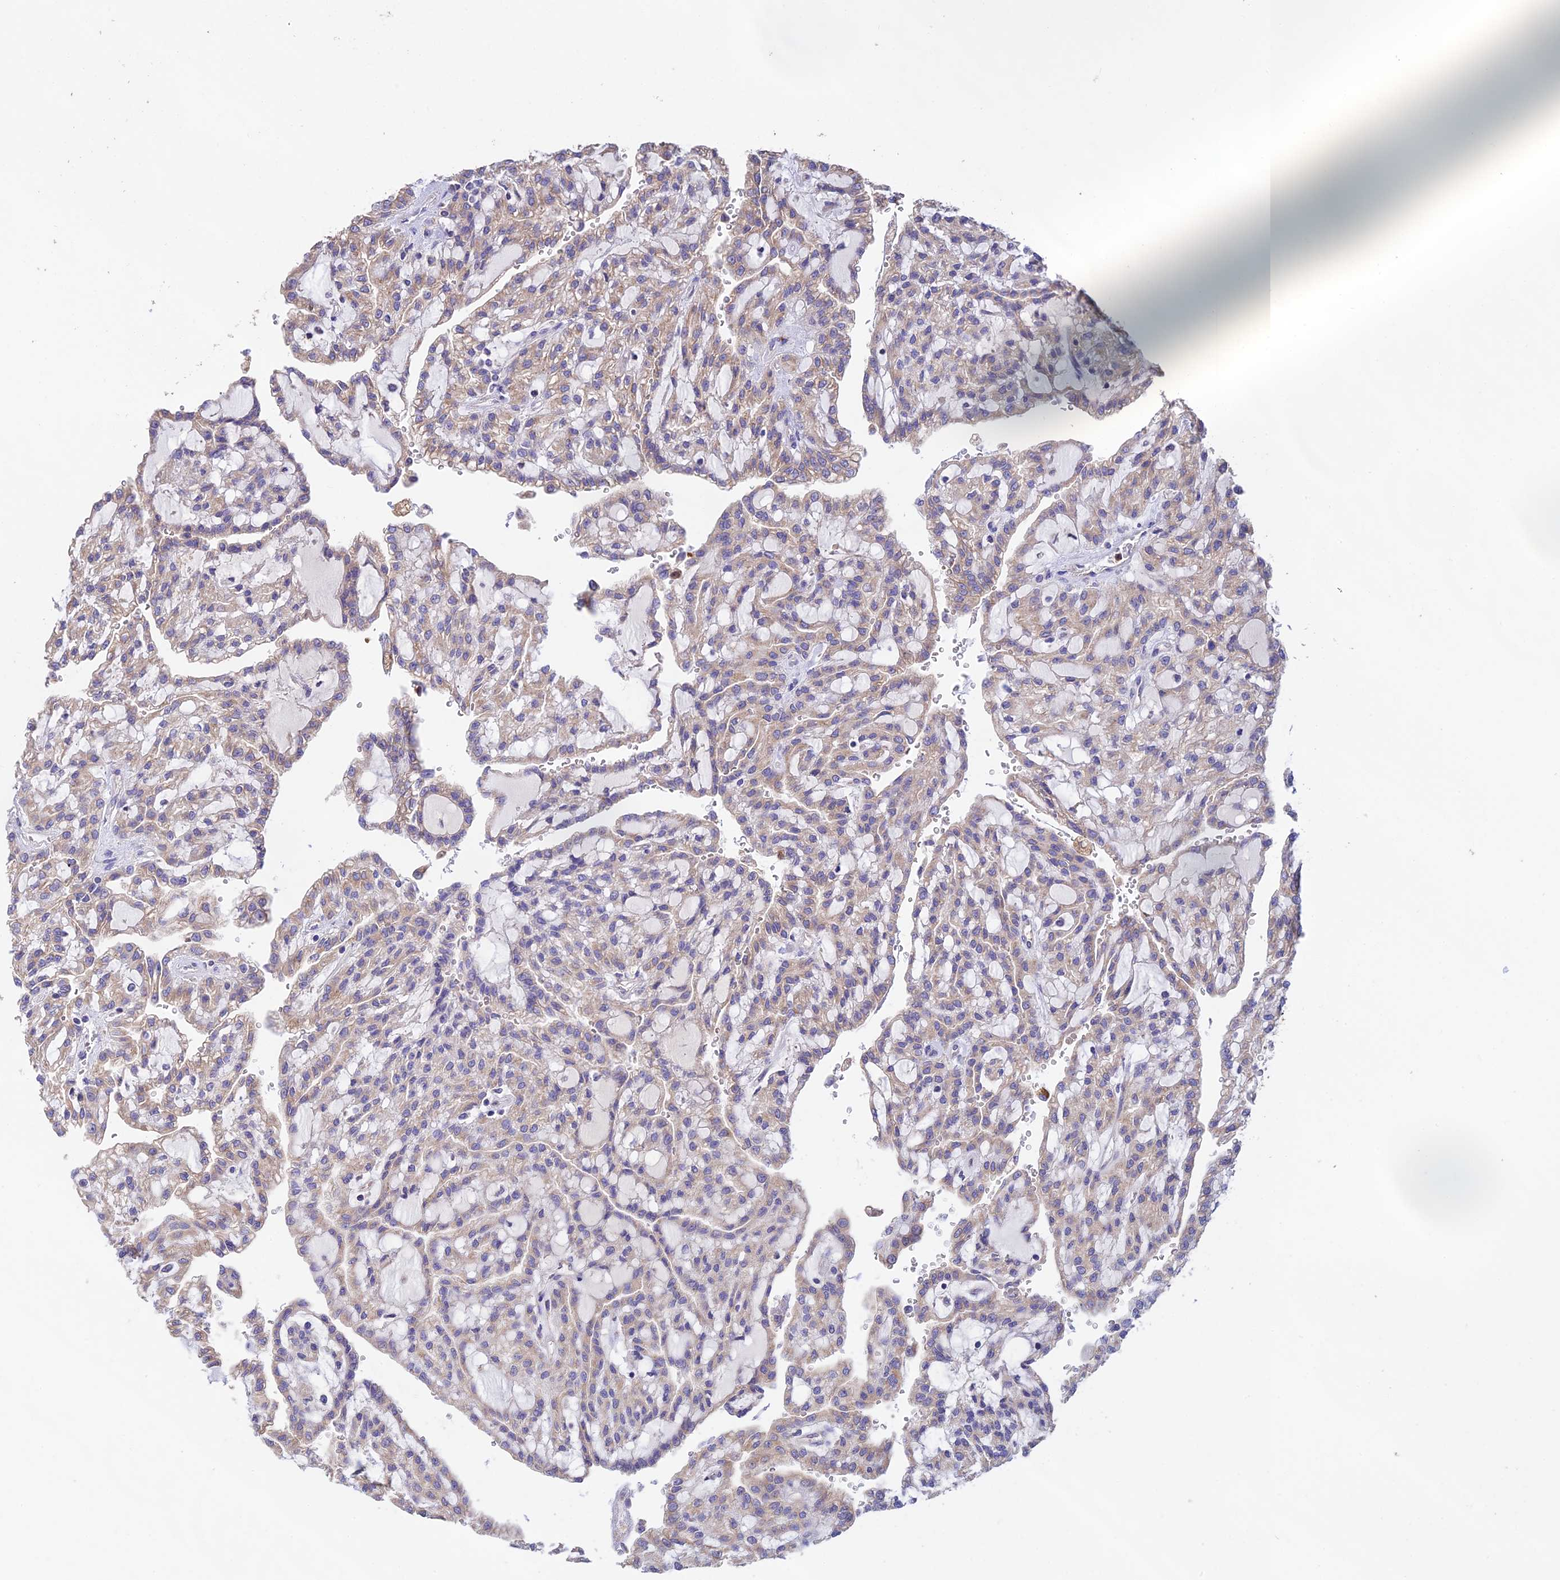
{"staining": {"intensity": "weak", "quantity": "25%-75%", "location": "cytoplasmic/membranous"}, "tissue": "renal cancer", "cell_type": "Tumor cells", "image_type": "cancer", "snomed": [{"axis": "morphology", "description": "Adenocarcinoma, NOS"}, {"axis": "topography", "description": "Kidney"}], "caption": "DAB immunohistochemical staining of renal cancer exhibits weak cytoplasmic/membranous protein positivity in approximately 25%-75% of tumor cells.", "gene": "EMC3", "patient": {"sex": "male", "age": 63}}